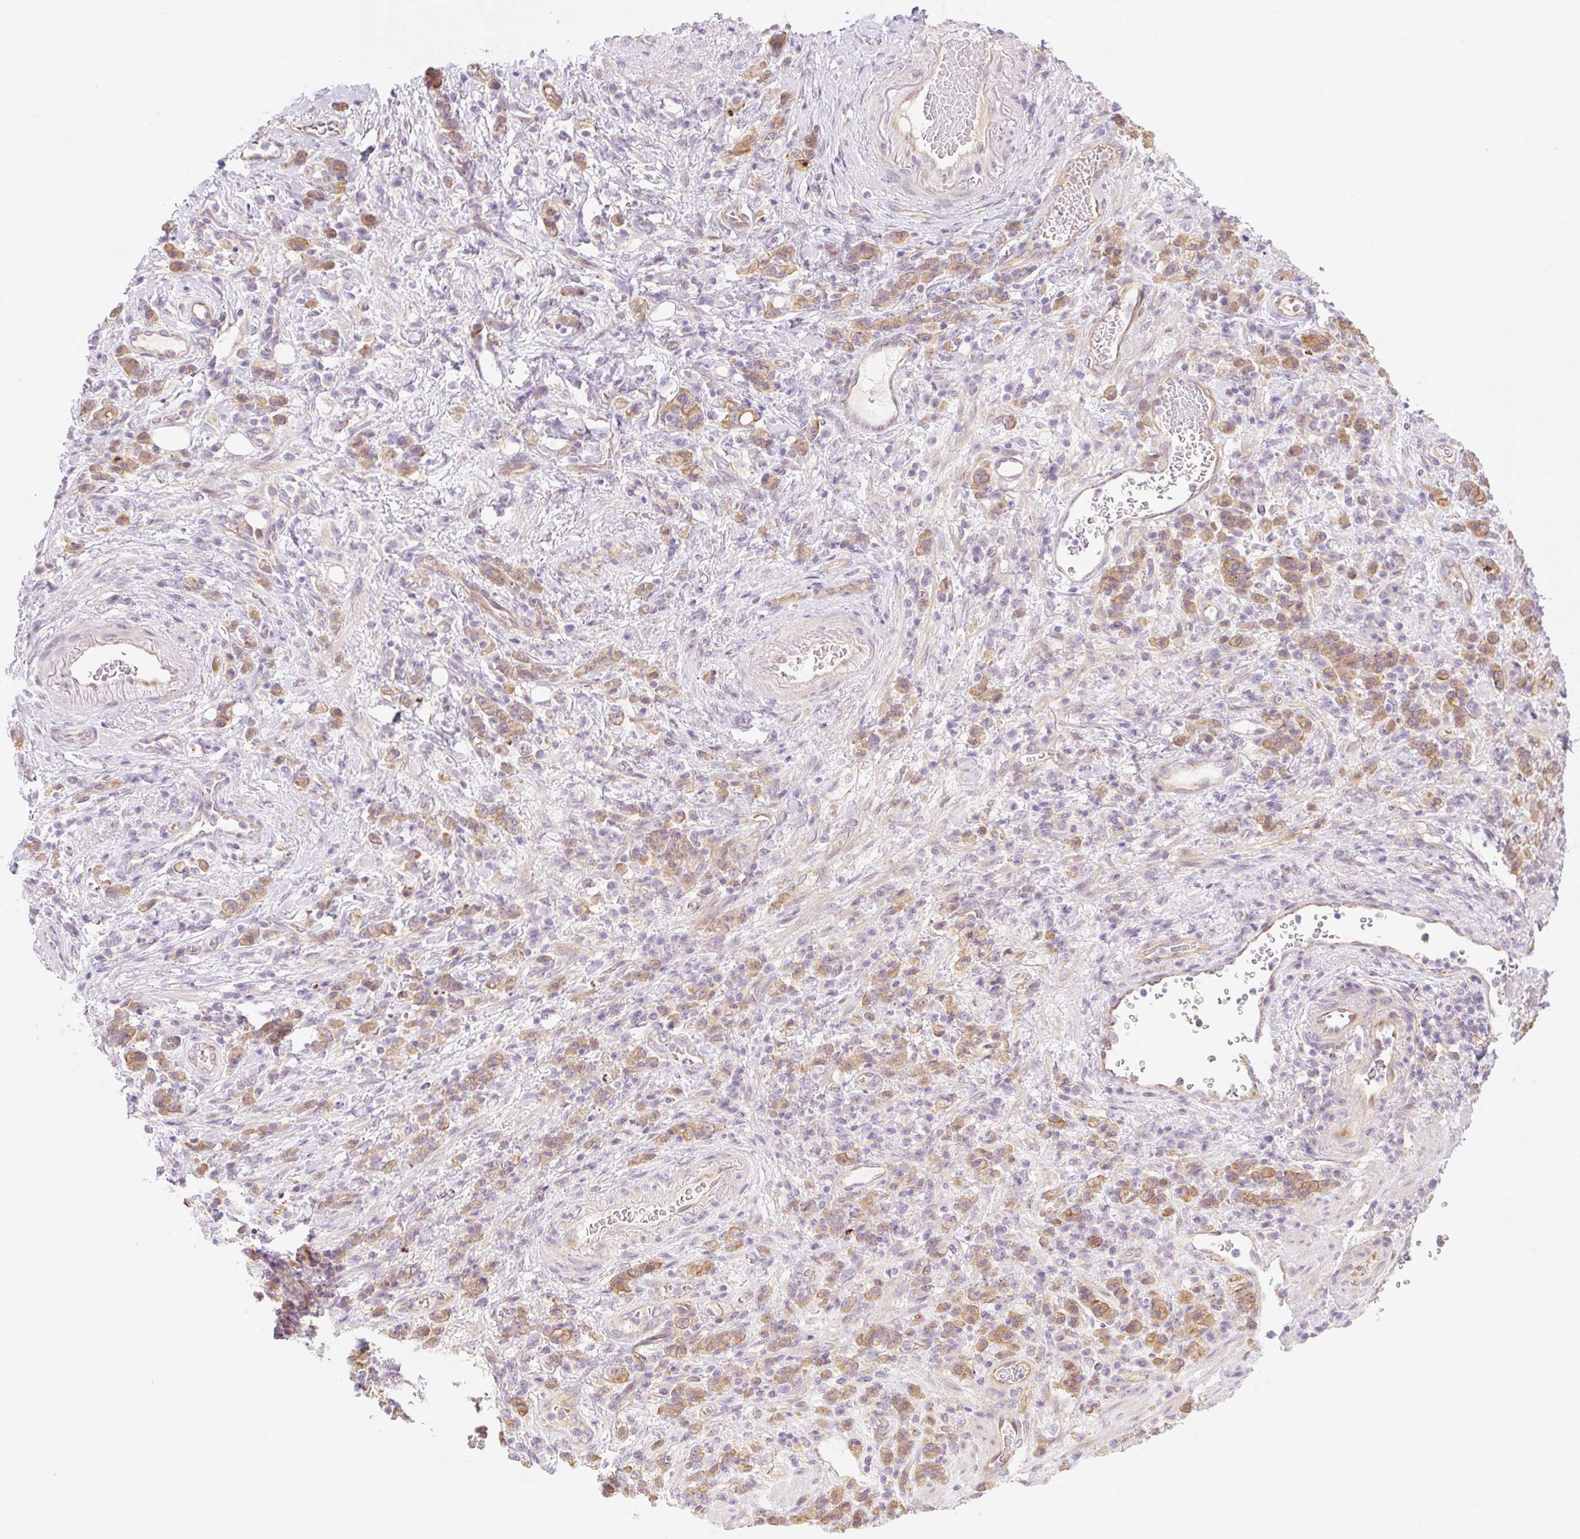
{"staining": {"intensity": "moderate", "quantity": ">75%", "location": "cytoplasmic/membranous"}, "tissue": "stomach cancer", "cell_type": "Tumor cells", "image_type": "cancer", "snomed": [{"axis": "morphology", "description": "Adenocarcinoma, NOS"}, {"axis": "topography", "description": "Stomach"}], "caption": "Protein staining by immunohistochemistry (IHC) reveals moderate cytoplasmic/membranous positivity in about >75% of tumor cells in stomach adenocarcinoma.", "gene": "NLRP5", "patient": {"sex": "male", "age": 77}}